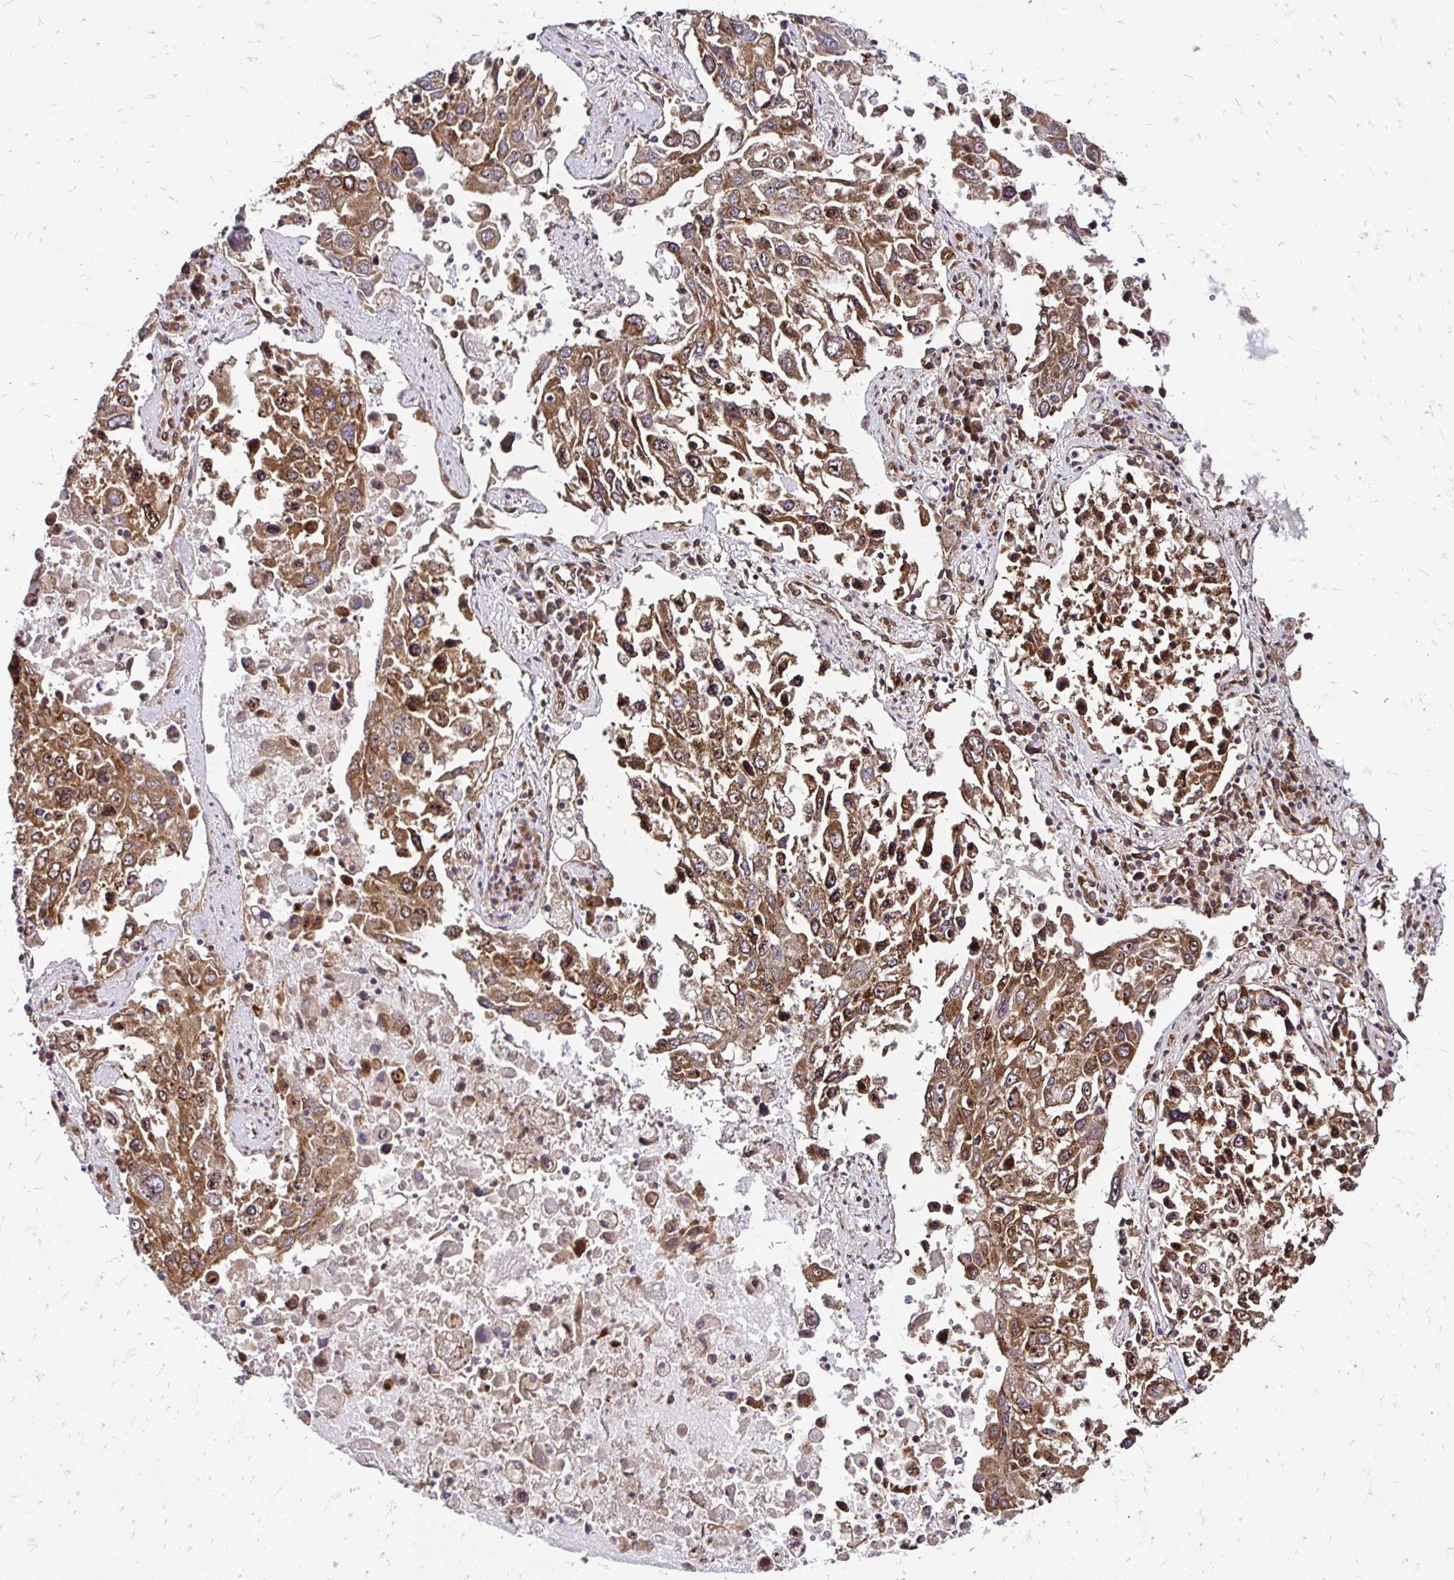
{"staining": {"intensity": "moderate", "quantity": ">75%", "location": "cytoplasmic/membranous"}, "tissue": "lung cancer", "cell_type": "Tumor cells", "image_type": "cancer", "snomed": [{"axis": "morphology", "description": "Squamous cell carcinoma, NOS"}, {"axis": "topography", "description": "Lung"}], "caption": "Immunohistochemical staining of lung cancer (squamous cell carcinoma) displays moderate cytoplasmic/membranous protein expression in approximately >75% of tumor cells. The staining was performed using DAB, with brown indicating positive protein expression. Nuclei are stained blue with hematoxylin.", "gene": "ZW10", "patient": {"sex": "male", "age": 65}}